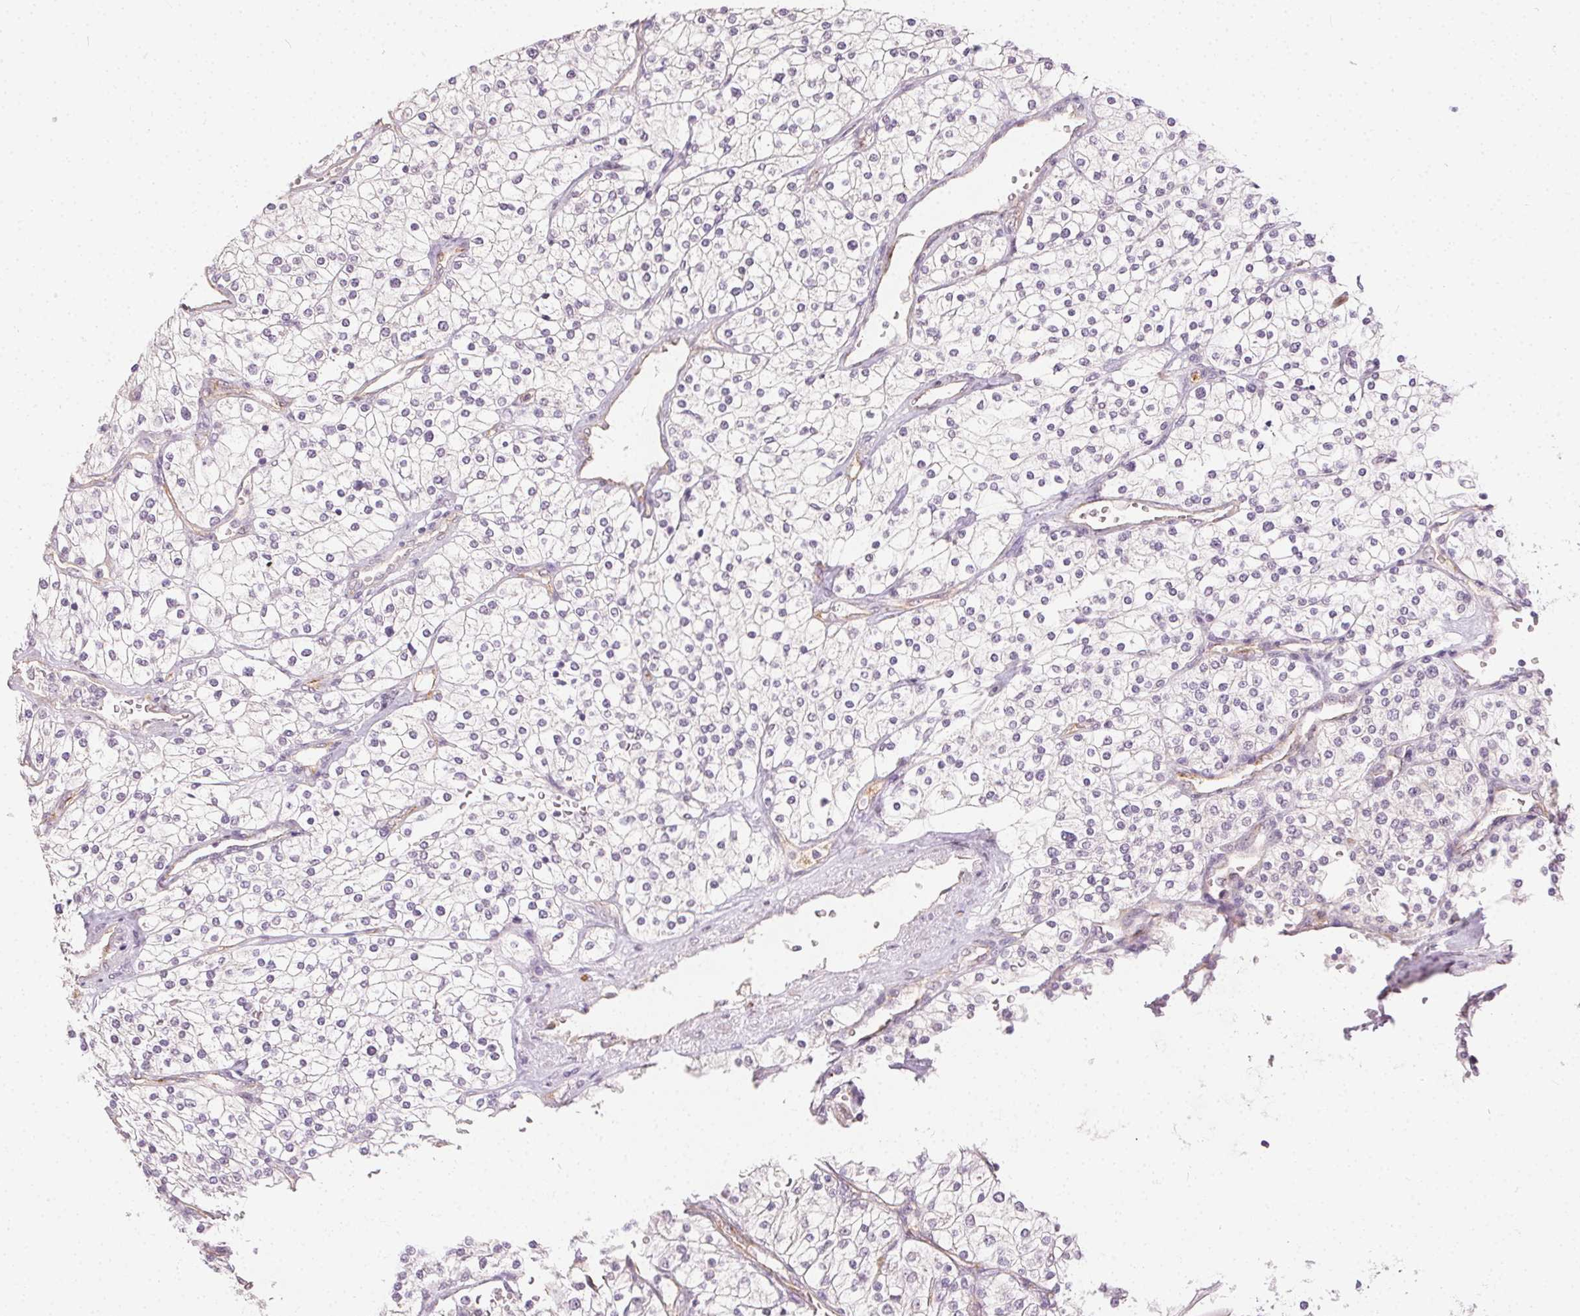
{"staining": {"intensity": "negative", "quantity": "none", "location": "none"}, "tissue": "renal cancer", "cell_type": "Tumor cells", "image_type": "cancer", "snomed": [{"axis": "morphology", "description": "Adenocarcinoma, NOS"}, {"axis": "topography", "description": "Kidney"}], "caption": "Renal adenocarcinoma stained for a protein using IHC demonstrates no positivity tumor cells.", "gene": "PODXL", "patient": {"sex": "male", "age": 80}}